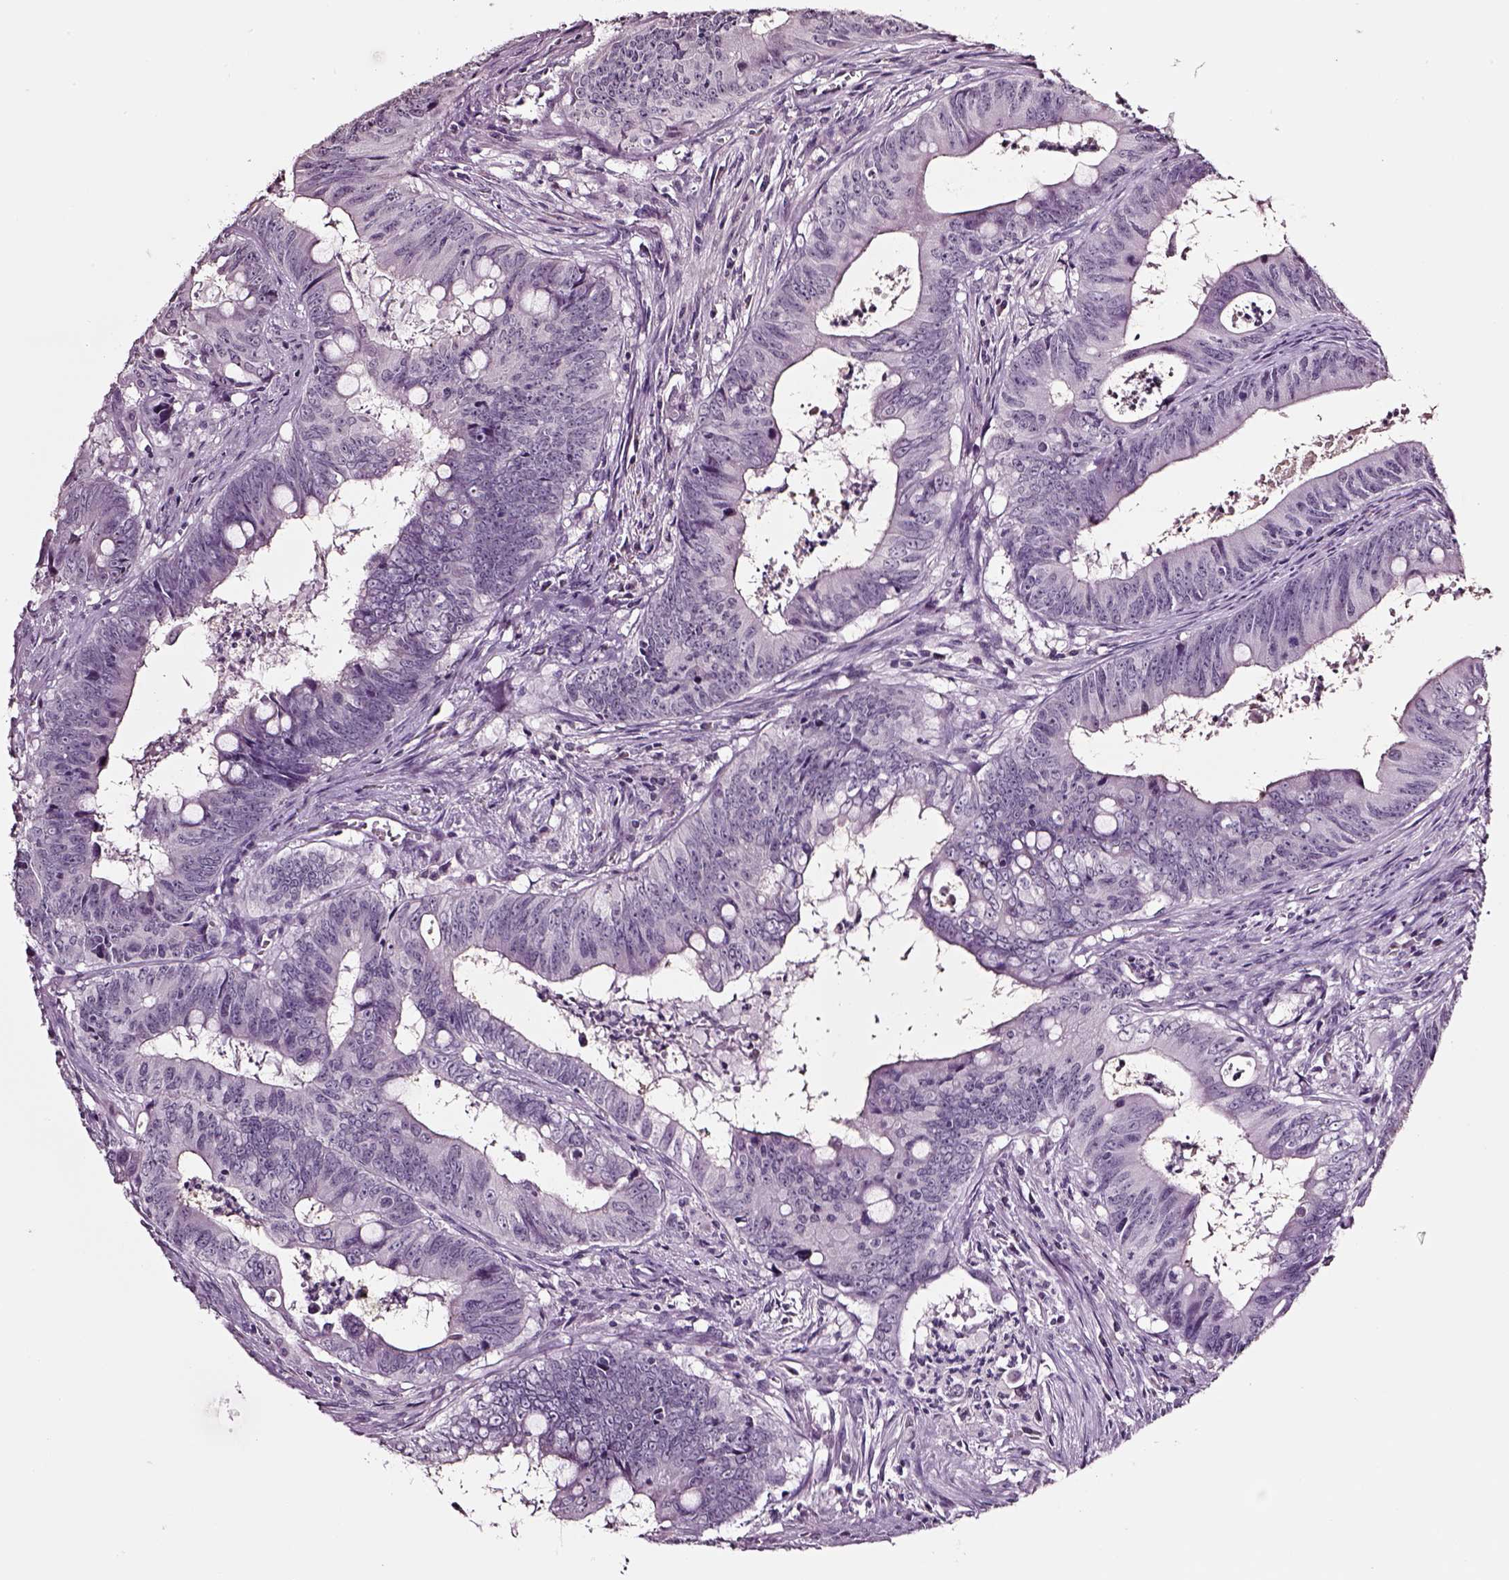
{"staining": {"intensity": "negative", "quantity": "none", "location": "none"}, "tissue": "colorectal cancer", "cell_type": "Tumor cells", "image_type": "cancer", "snomed": [{"axis": "morphology", "description": "Adenocarcinoma, NOS"}, {"axis": "topography", "description": "Colon"}], "caption": "Tumor cells are negative for brown protein staining in colorectal cancer (adenocarcinoma).", "gene": "SMIM17", "patient": {"sex": "female", "age": 82}}